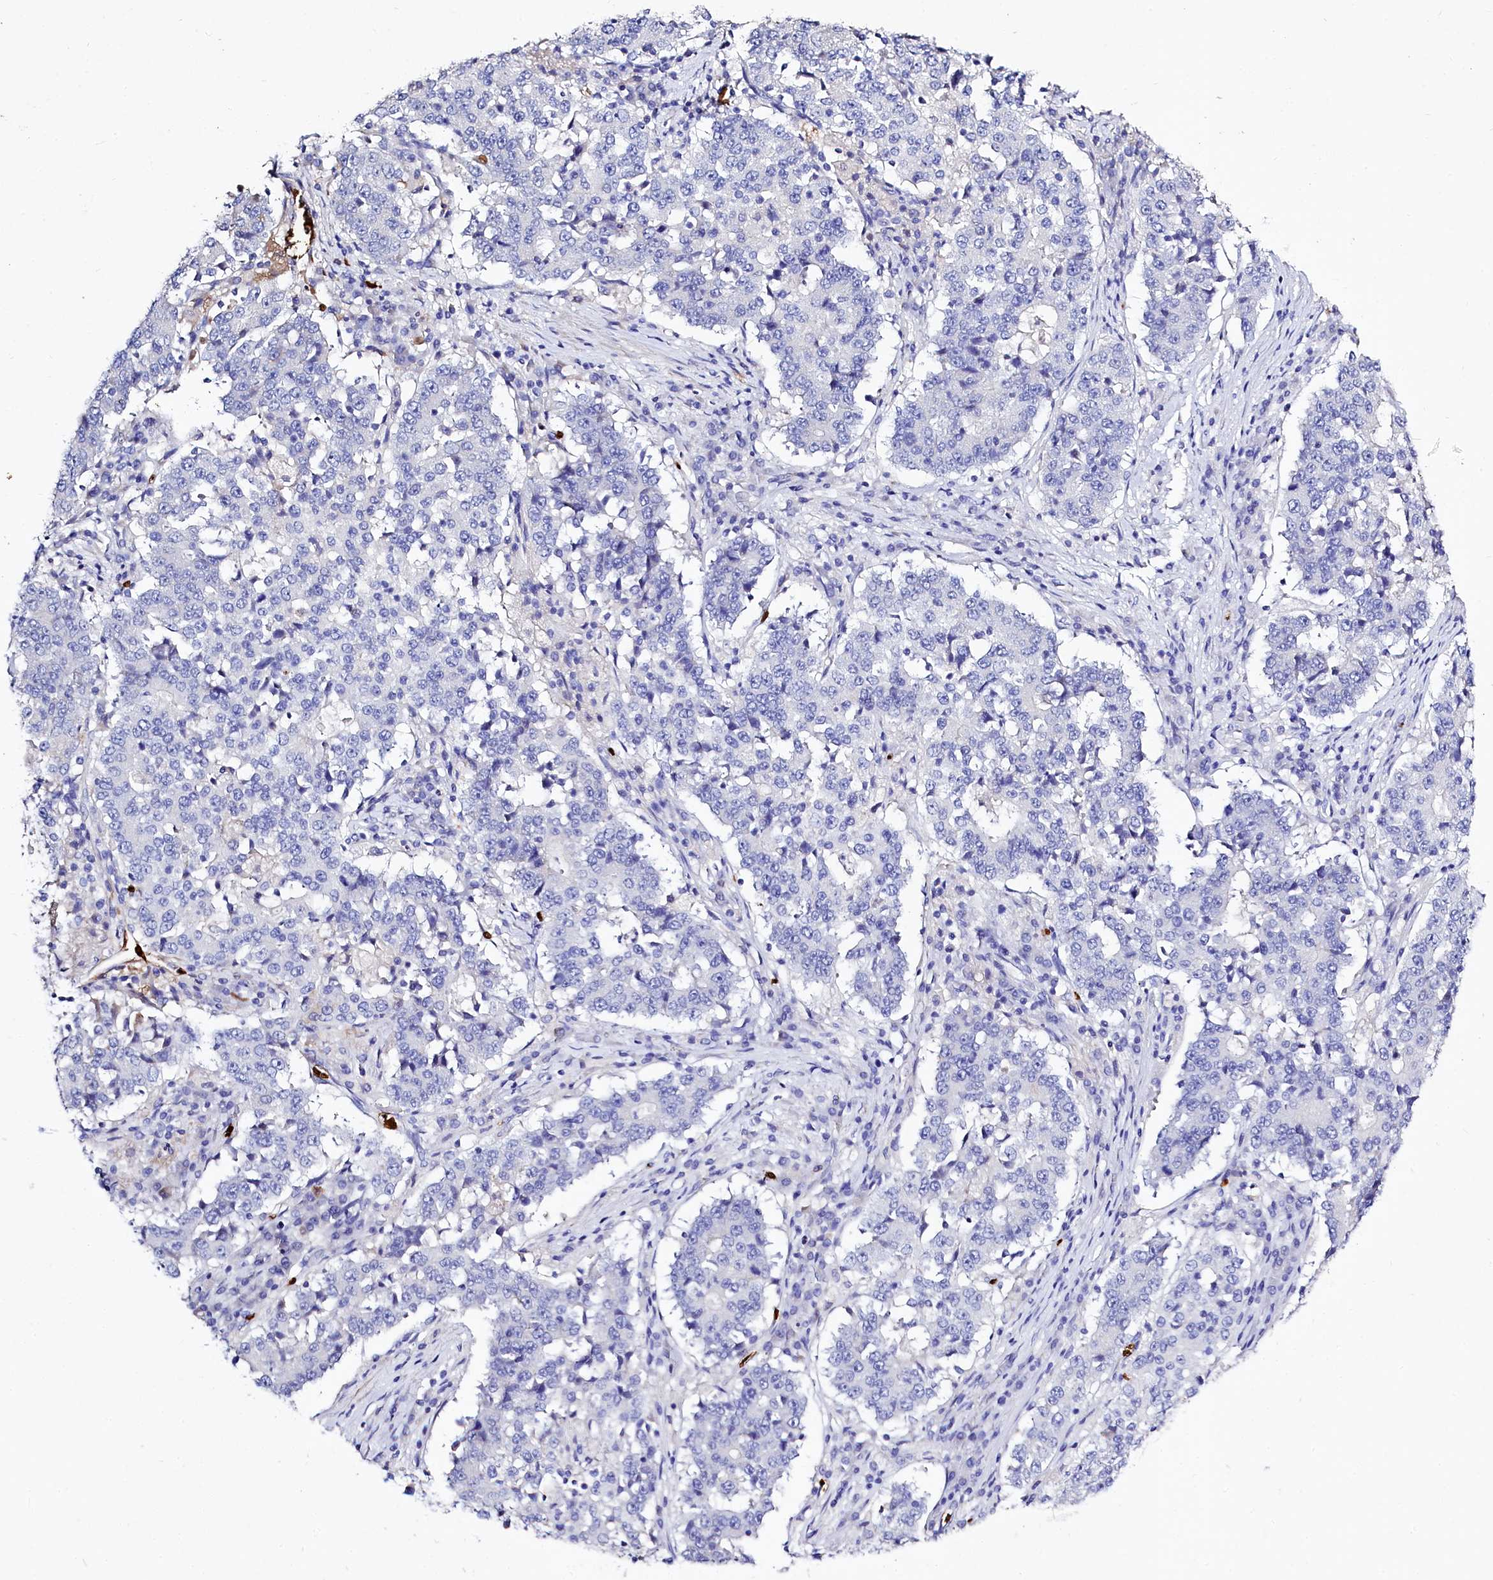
{"staining": {"intensity": "negative", "quantity": "none", "location": "none"}, "tissue": "stomach cancer", "cell_type": "Tumor cells", "image_type": "cancer", "snomed": [{"axis": "morphology", "description": "Adenocarcinoma, NOS"}, {"axis": "topography", "description": "Stomach"}], "caption": "A photomicrograph of human stomach adenocarcinoma is negative for staining in tumor cells. (Brightfield microscopy of DAB immunohistochemistry (IHC) at high magnification).", "gene": "RPUSD3", "patient": {"sex": "male", "age": 59}}